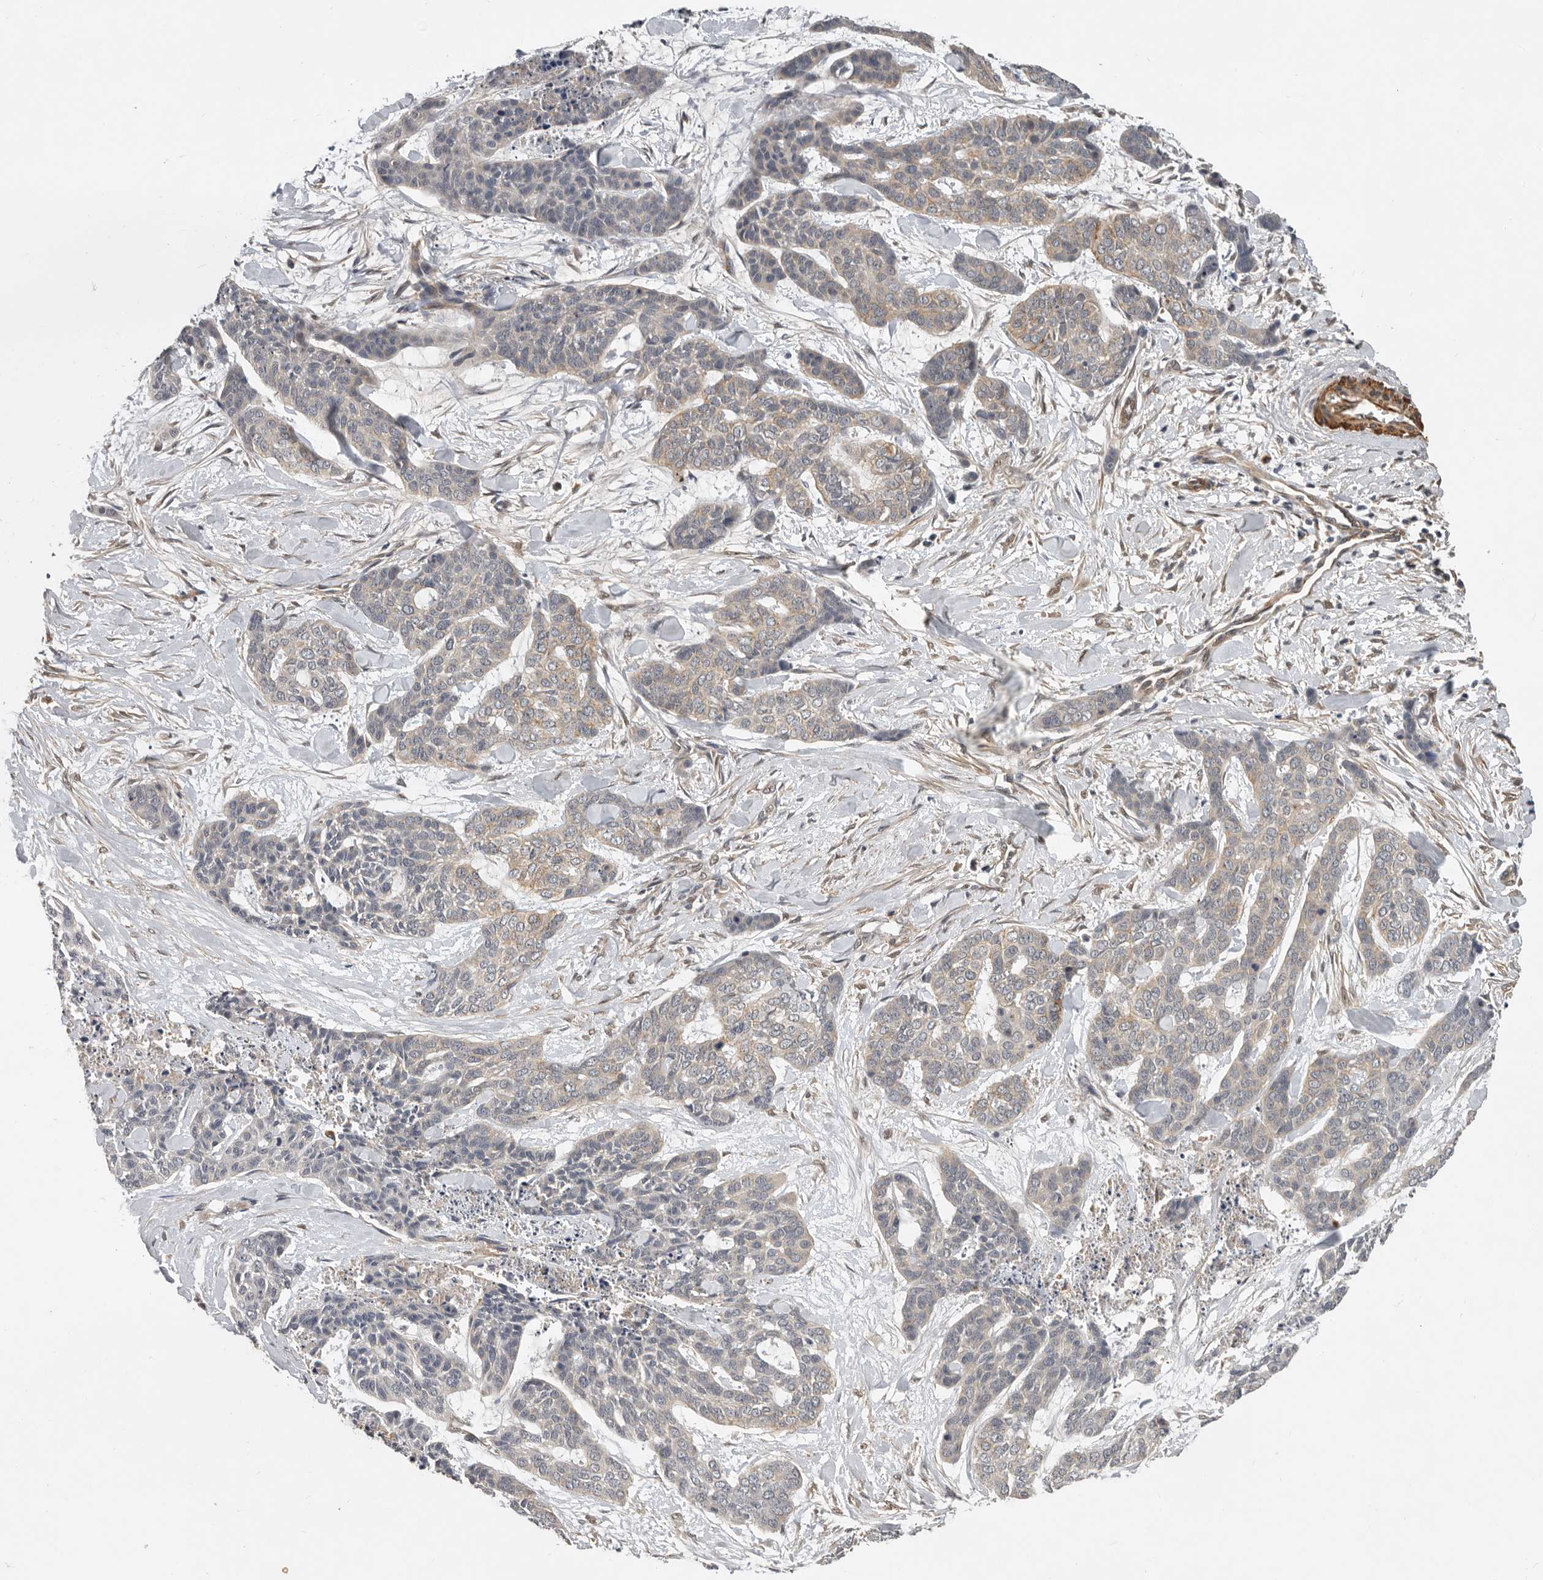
{"staining": {"intensity": "weak", "quantity": "<25%", "location": "cytoplasmic/membranous"}, "tissue": "skin cancer", "cell_type": "Tumor cells", "image_type": "cancer", "snomed": [{"axis": "morphology", "description": "Basal cell carcinoma"}, {"axis": "topography", "description": "Skin"}], "caption": "This histopathology image is of basal cell carcinoma (skin) stained with IHC to label a protein in brown with the nuclei are counter-stained blue. There is no staining in tumor cells.", "gene": "RNF157", "patient": {"sex": "female", "age": 64}}